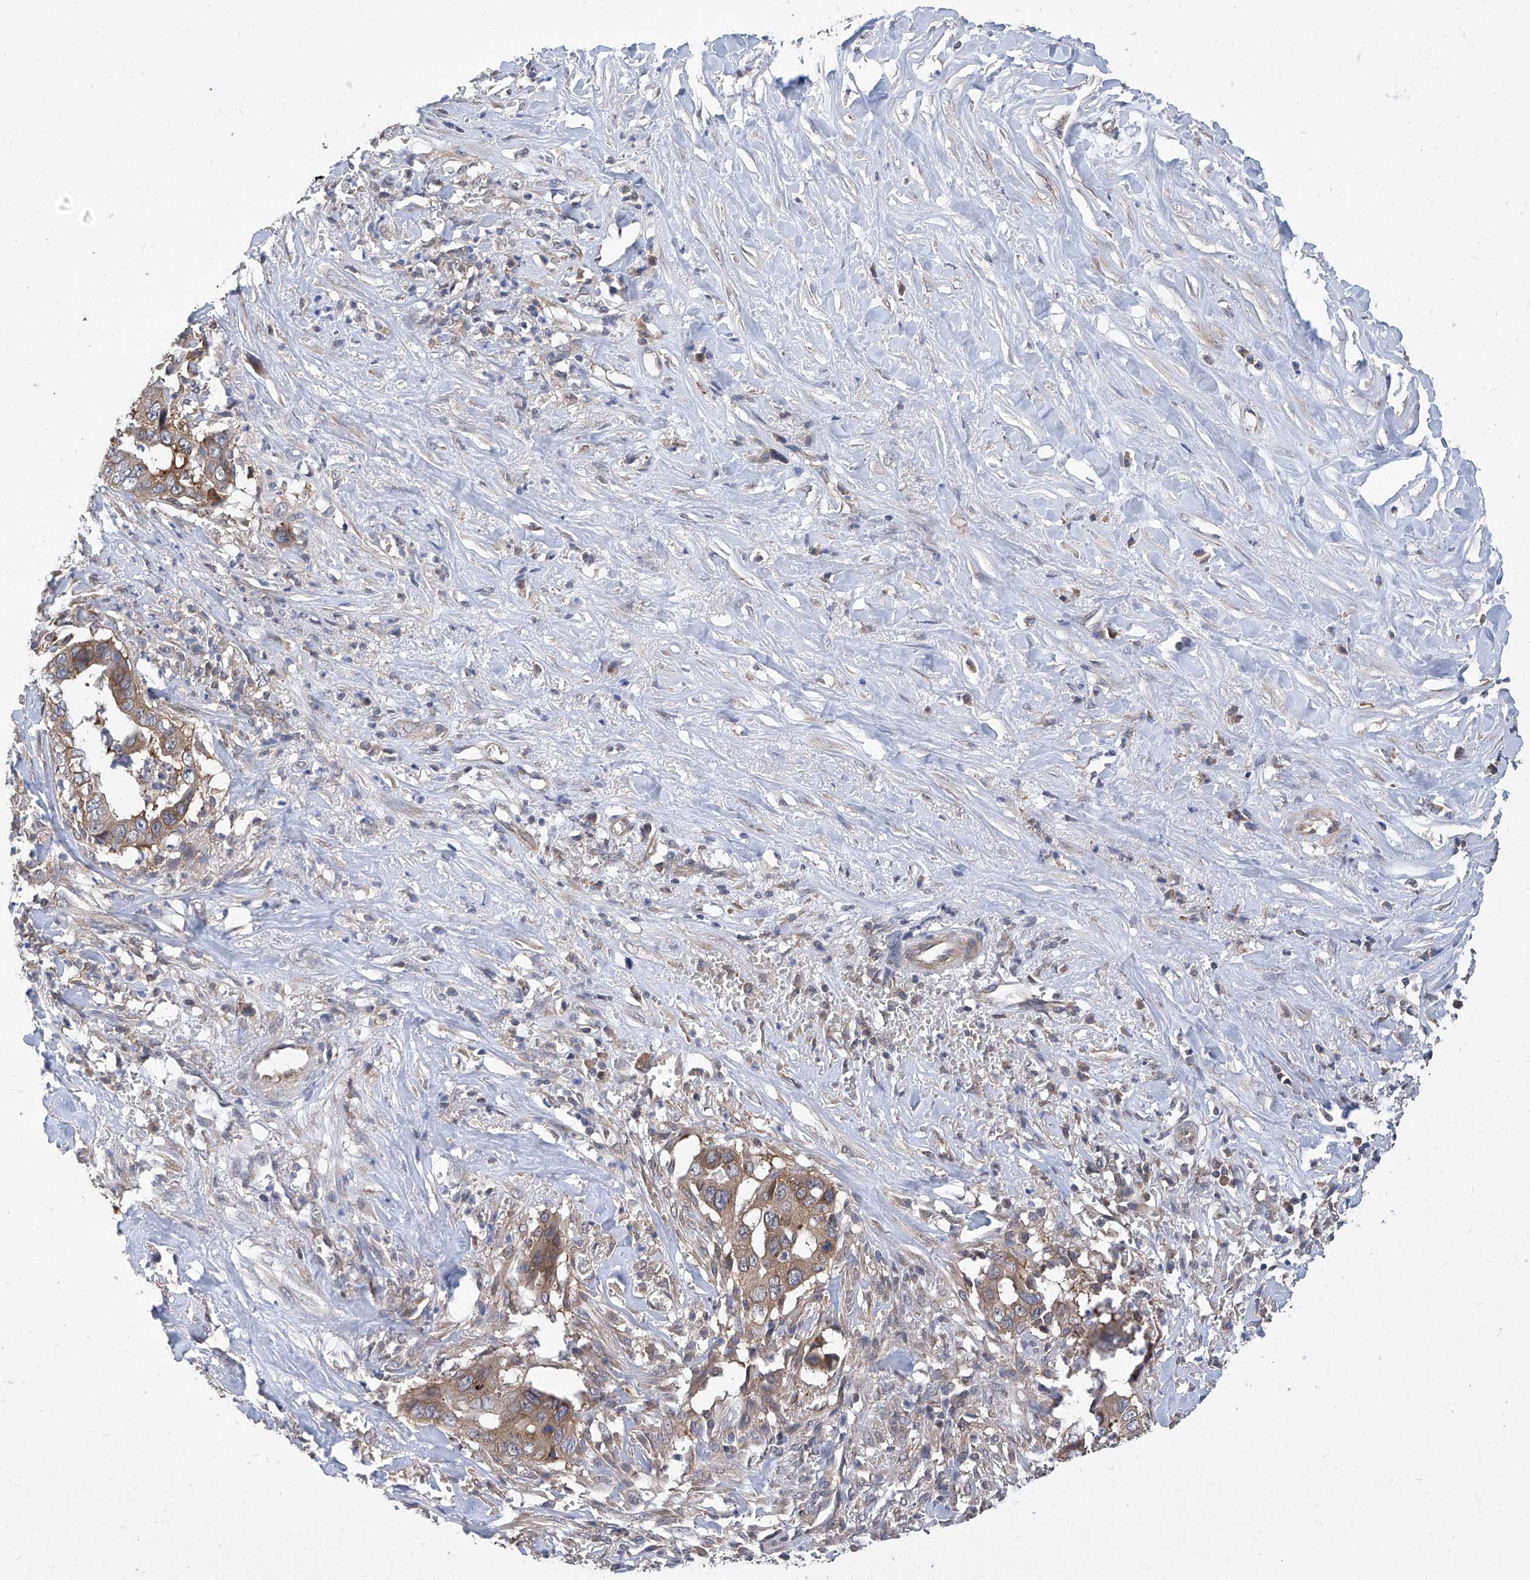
{"staining": {"intensity": "moderate", "quantity": ">75%", "location": "cytoplasmic/membranous"}, "tissue": "liver cancer", "cell_type": "Tumor cells", "image_type": "cancer", "snomed": [{"axis": "morphology", "description": "Cholangiocarcinoma"}, {"axis": "topography", "description": "Liver"}], "caption": "The histopathology image shows immunohistochemical staining of liver cholangiocarcinoma. There is moderate cytoplasmic/membranous staining is present in about >75% of tumor cells.", "gene": "EIF3M", "patient": {"sex": "female", "age": 79}}